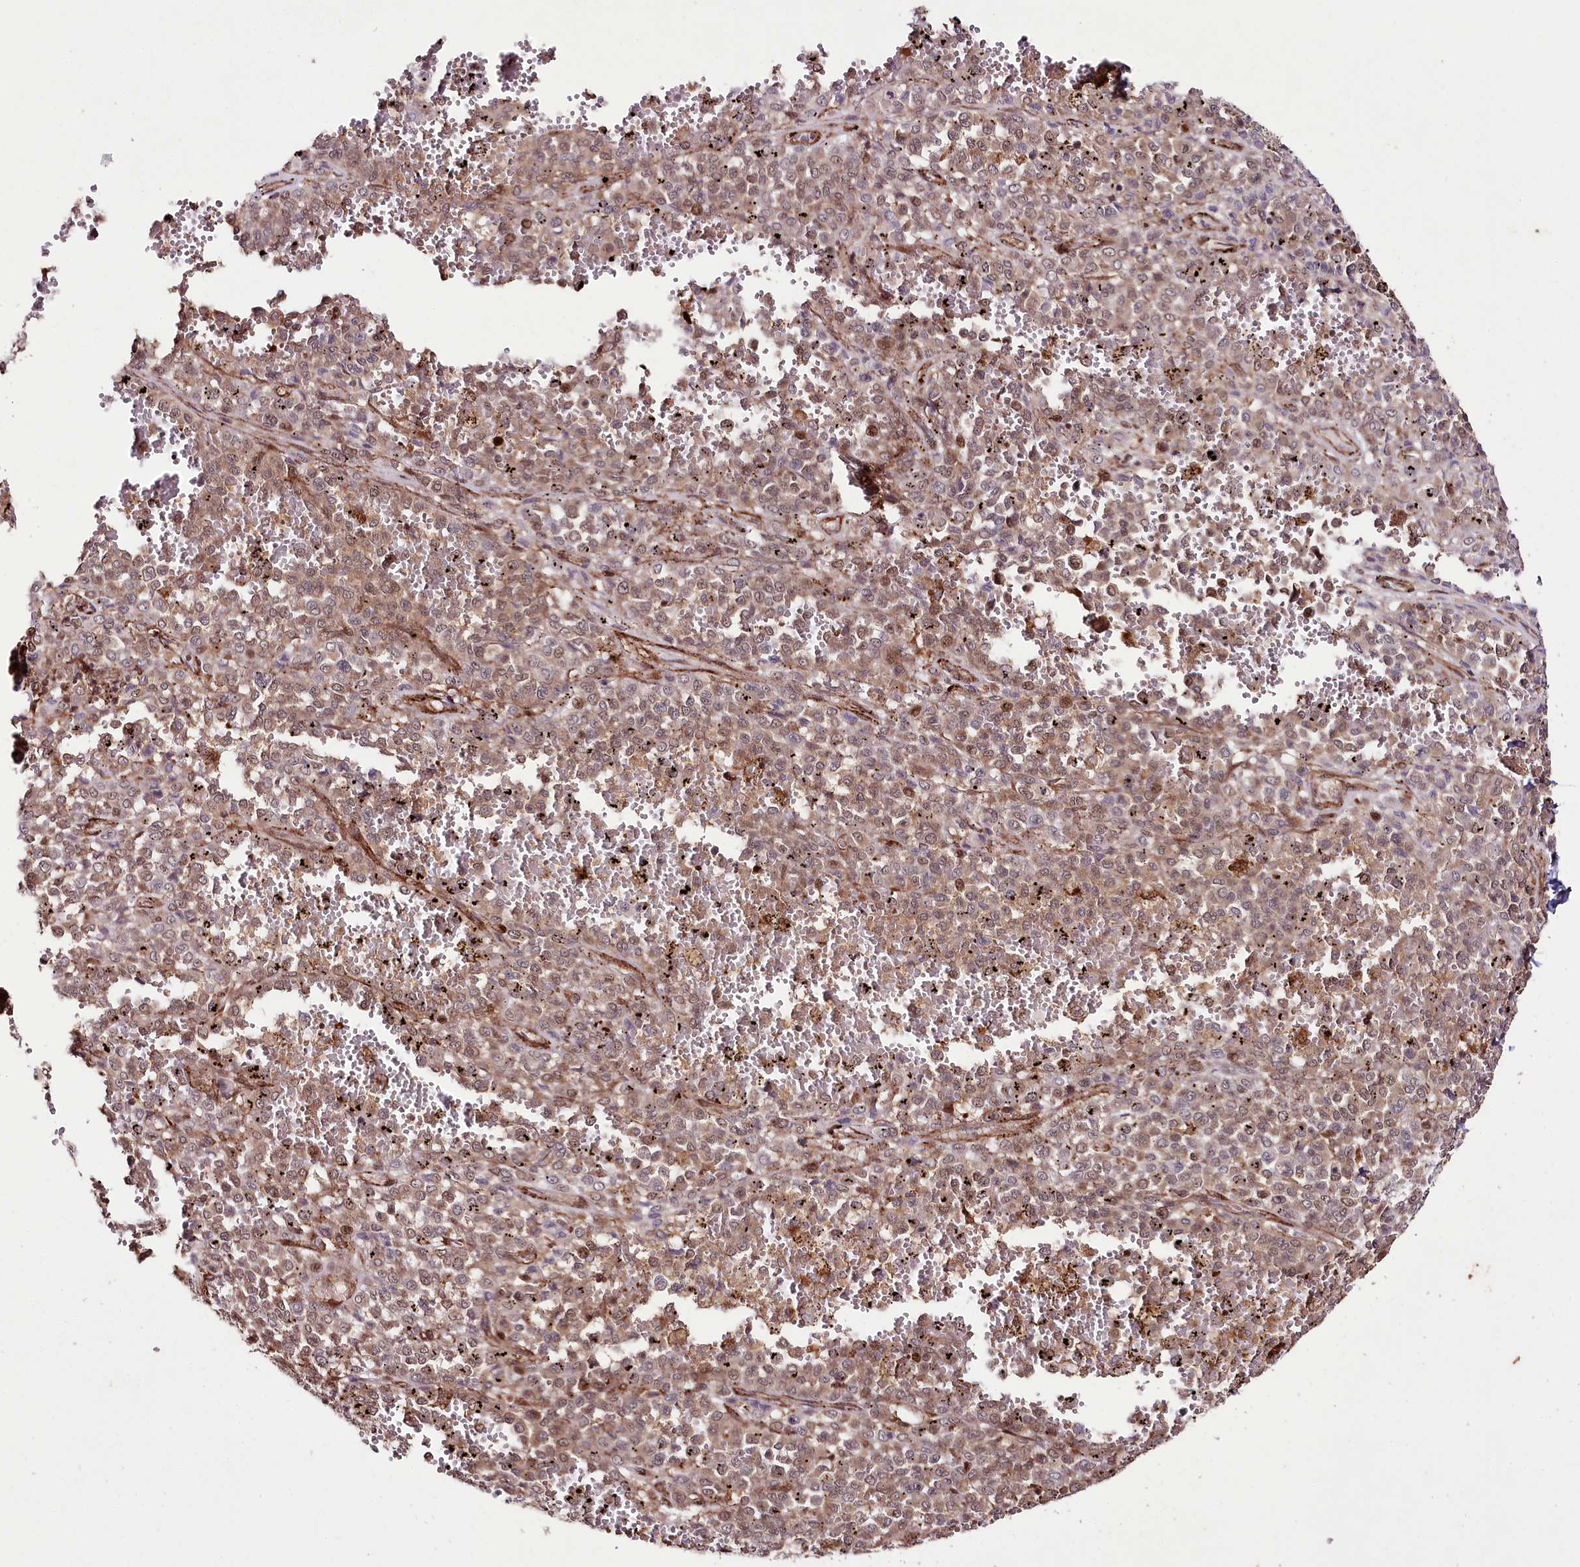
{"staining": {"intensity": "moderate", "quantity": "<25%", "location": "cytoplasmic/membranous,nuclear"}, "tissue": "melanoma", "cell_type": "Tumor cells", "image_type": "cancer", "snomed": [{"axis": "morphology", "description": "Malignant melanoma, Metastatic site"}, {"axis": "topography", "description": "Pancreas"}], "caption": "Malignant melanoma (metastatic site) tissue exhibits moderate cytoplasmic/membranous and nuclear staining in approximately <25% of tumor cells, visualized by immunohistochemistry.", "gene": "PHLDB1", "patient": {"sex": "female", "age": 30}}